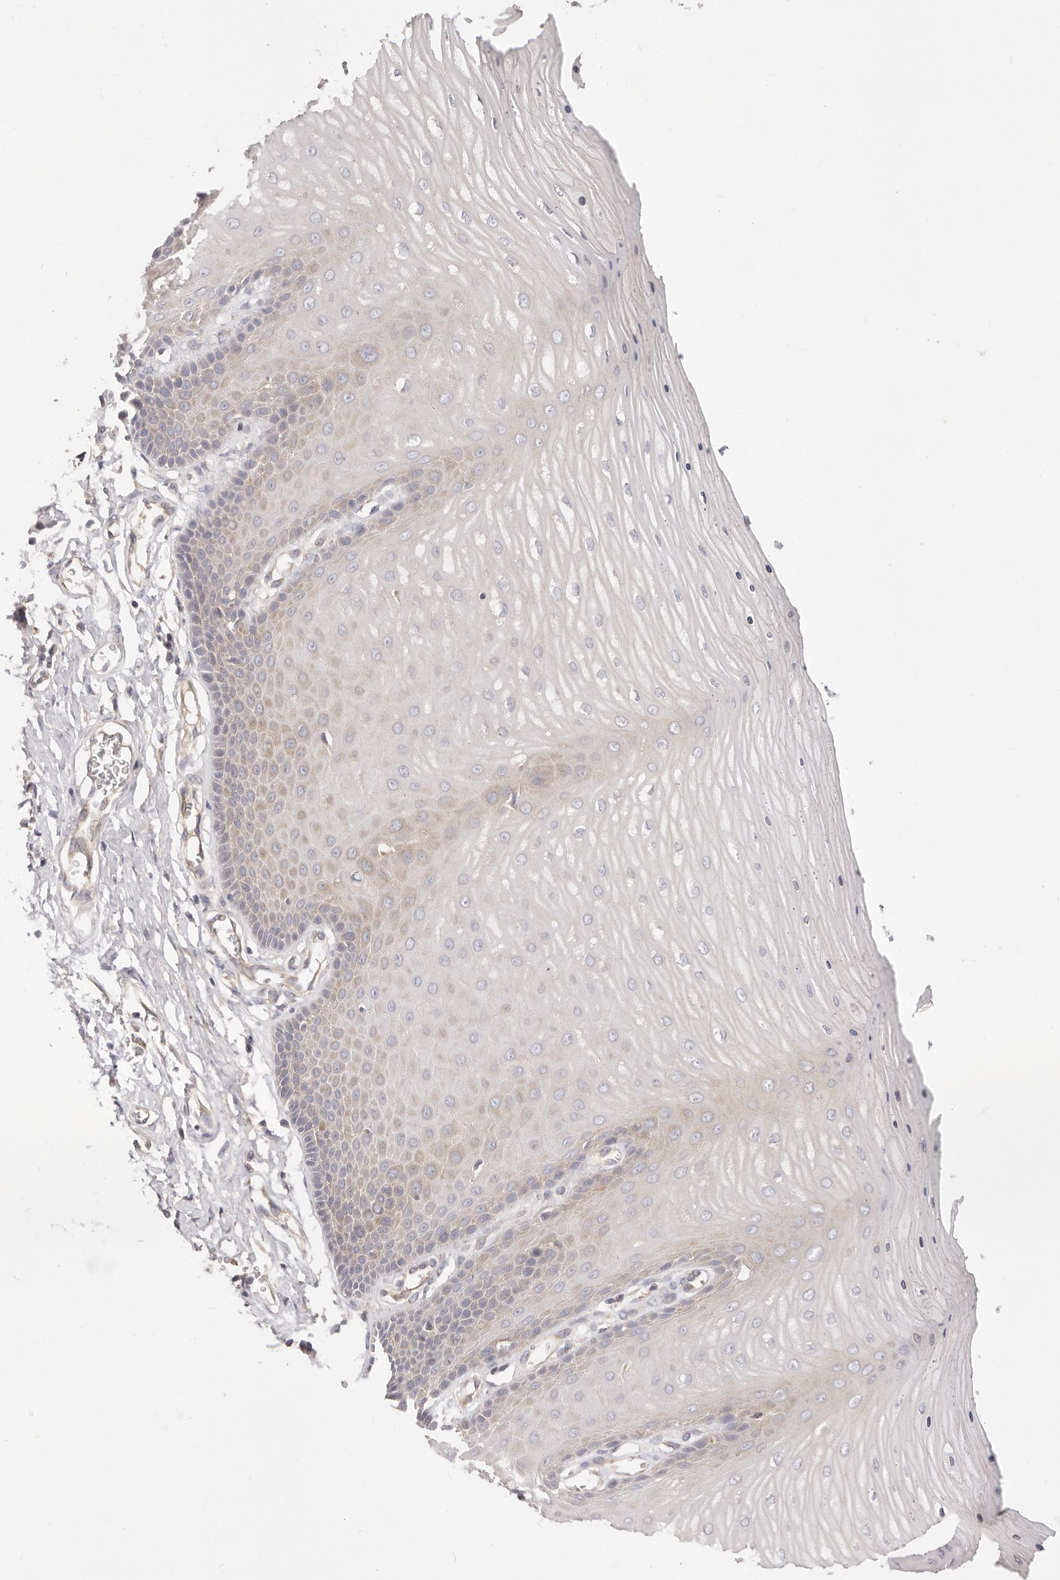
{"staining": {"intensity": "moderate", "quantity": "25%-75%", "location": "cytoplasmic/membranous"}, "tissue": "cervix", "cell_type": "Glandular cells", "image_type": "normal", "snomed": [{"axis": "morphology", "description": "Normal tissue, NOS"}, {"axis": "topography", "description": "Cervix"}], "caption": "IHC staining of benign cervix, which reveals medium levels of moderate cytoplasmic/membranous expression in approximately 25%-75% of glandular cells indicating moderate cytoplasmic/membranous protein positivity. The staining was performed using DAB (3,3'-diaminobenzidine) (brown) for protein detection and nuclei were counterstained in hematoxylin (blue).", "gene": "KCMF1", "patient": {"sex": "female", "age": 55}}